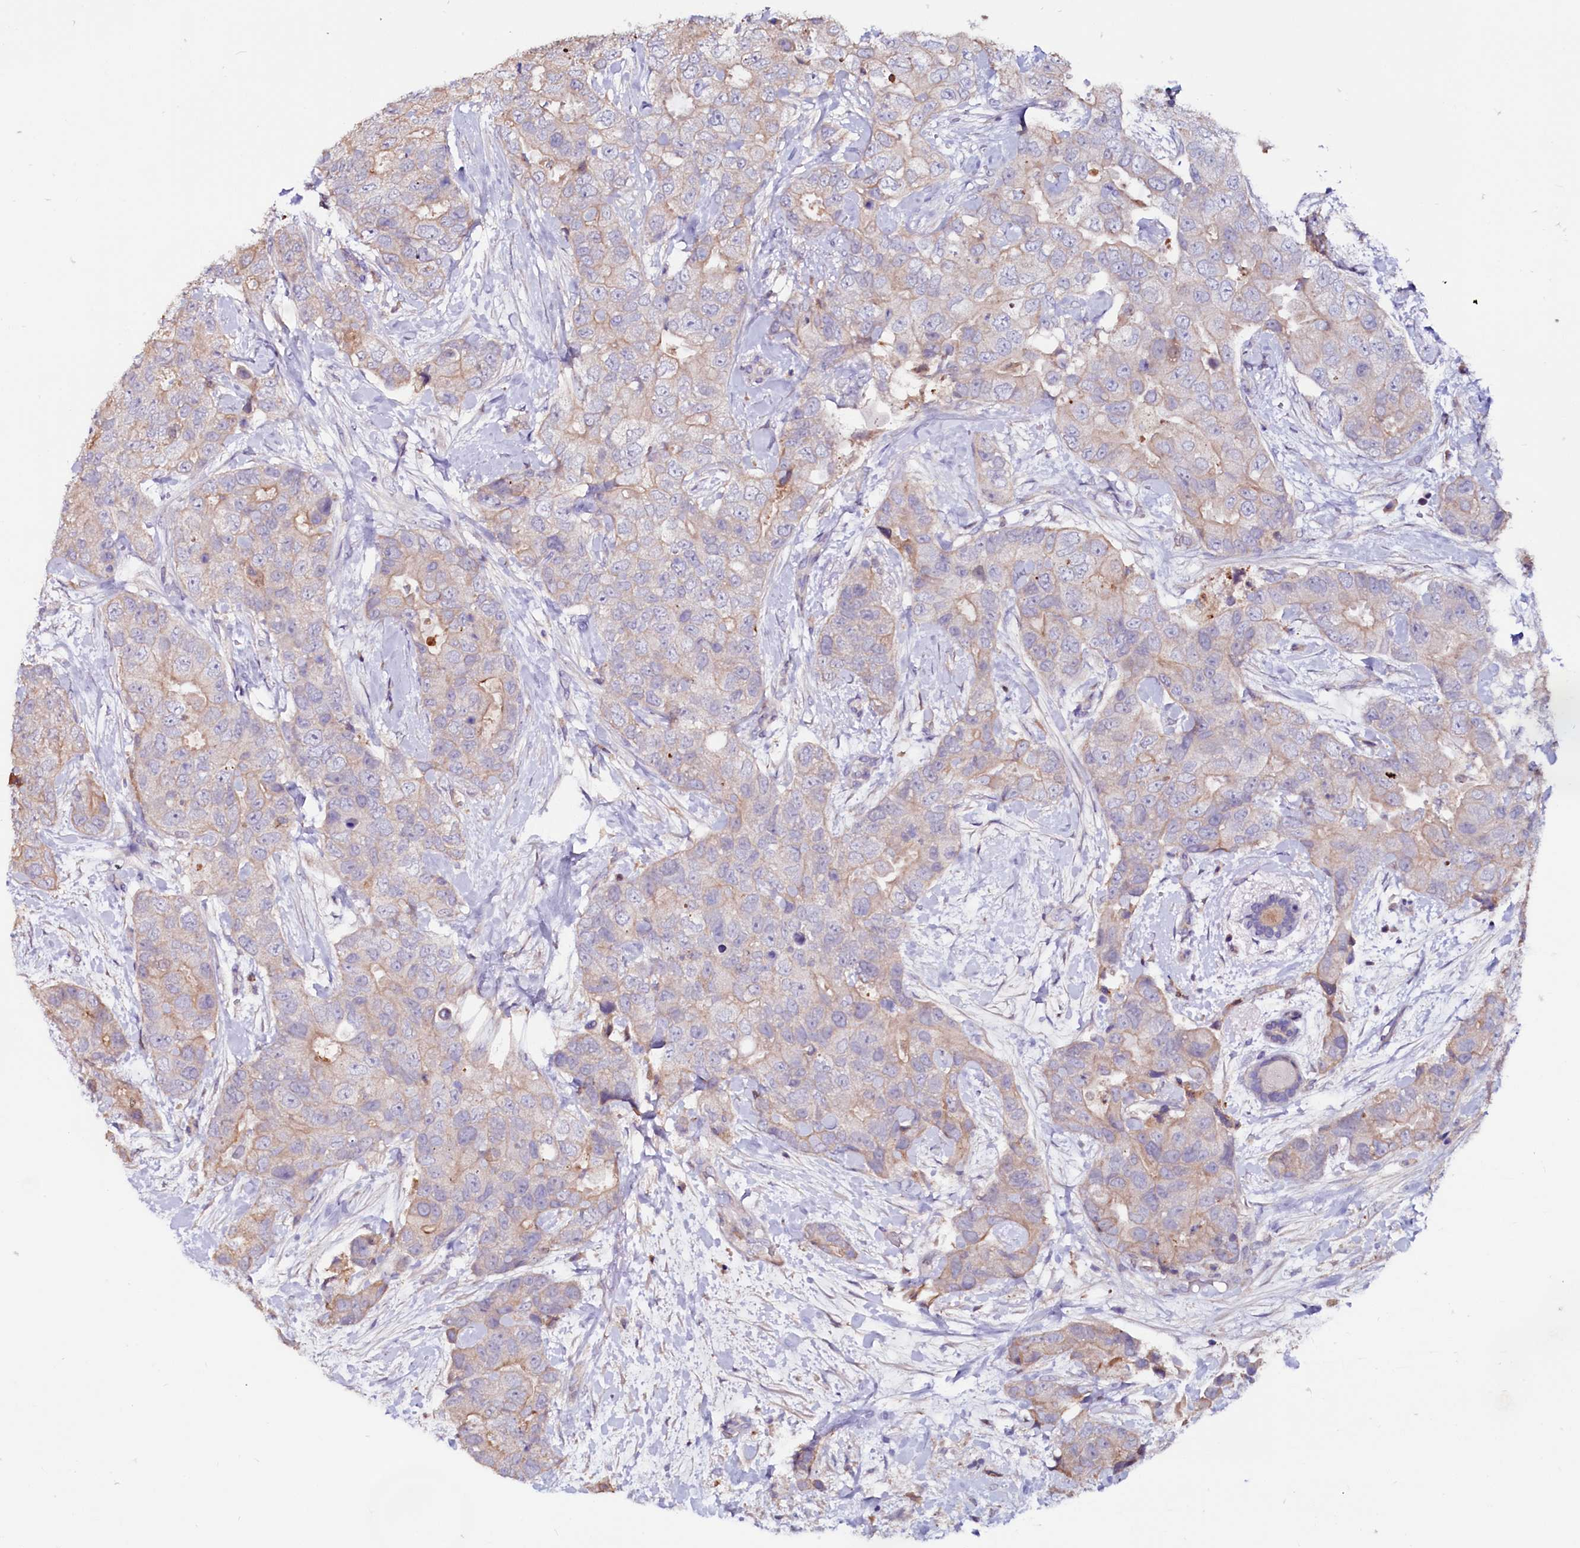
{"staining": {"intensity": "weak", "quantity": "<25%", "location": "cytoplasmic/membranous"}, "tissue": "breast cancer", "cell_type": "Tumor cells", "image_type": "cancer", "snomed": [{"axis": "morphology", "description": "Duct carcinoma"}, {"axis": "topography", "description": "Breast"}], "caption": "An IHC micrograph of breast invasive ductal carcinoma is shown. There is no staining in tumor cells of breast invasive ductal carcinoma.", "gene": "IL17RD", "patient": {"sex": "female", "age": 62}}